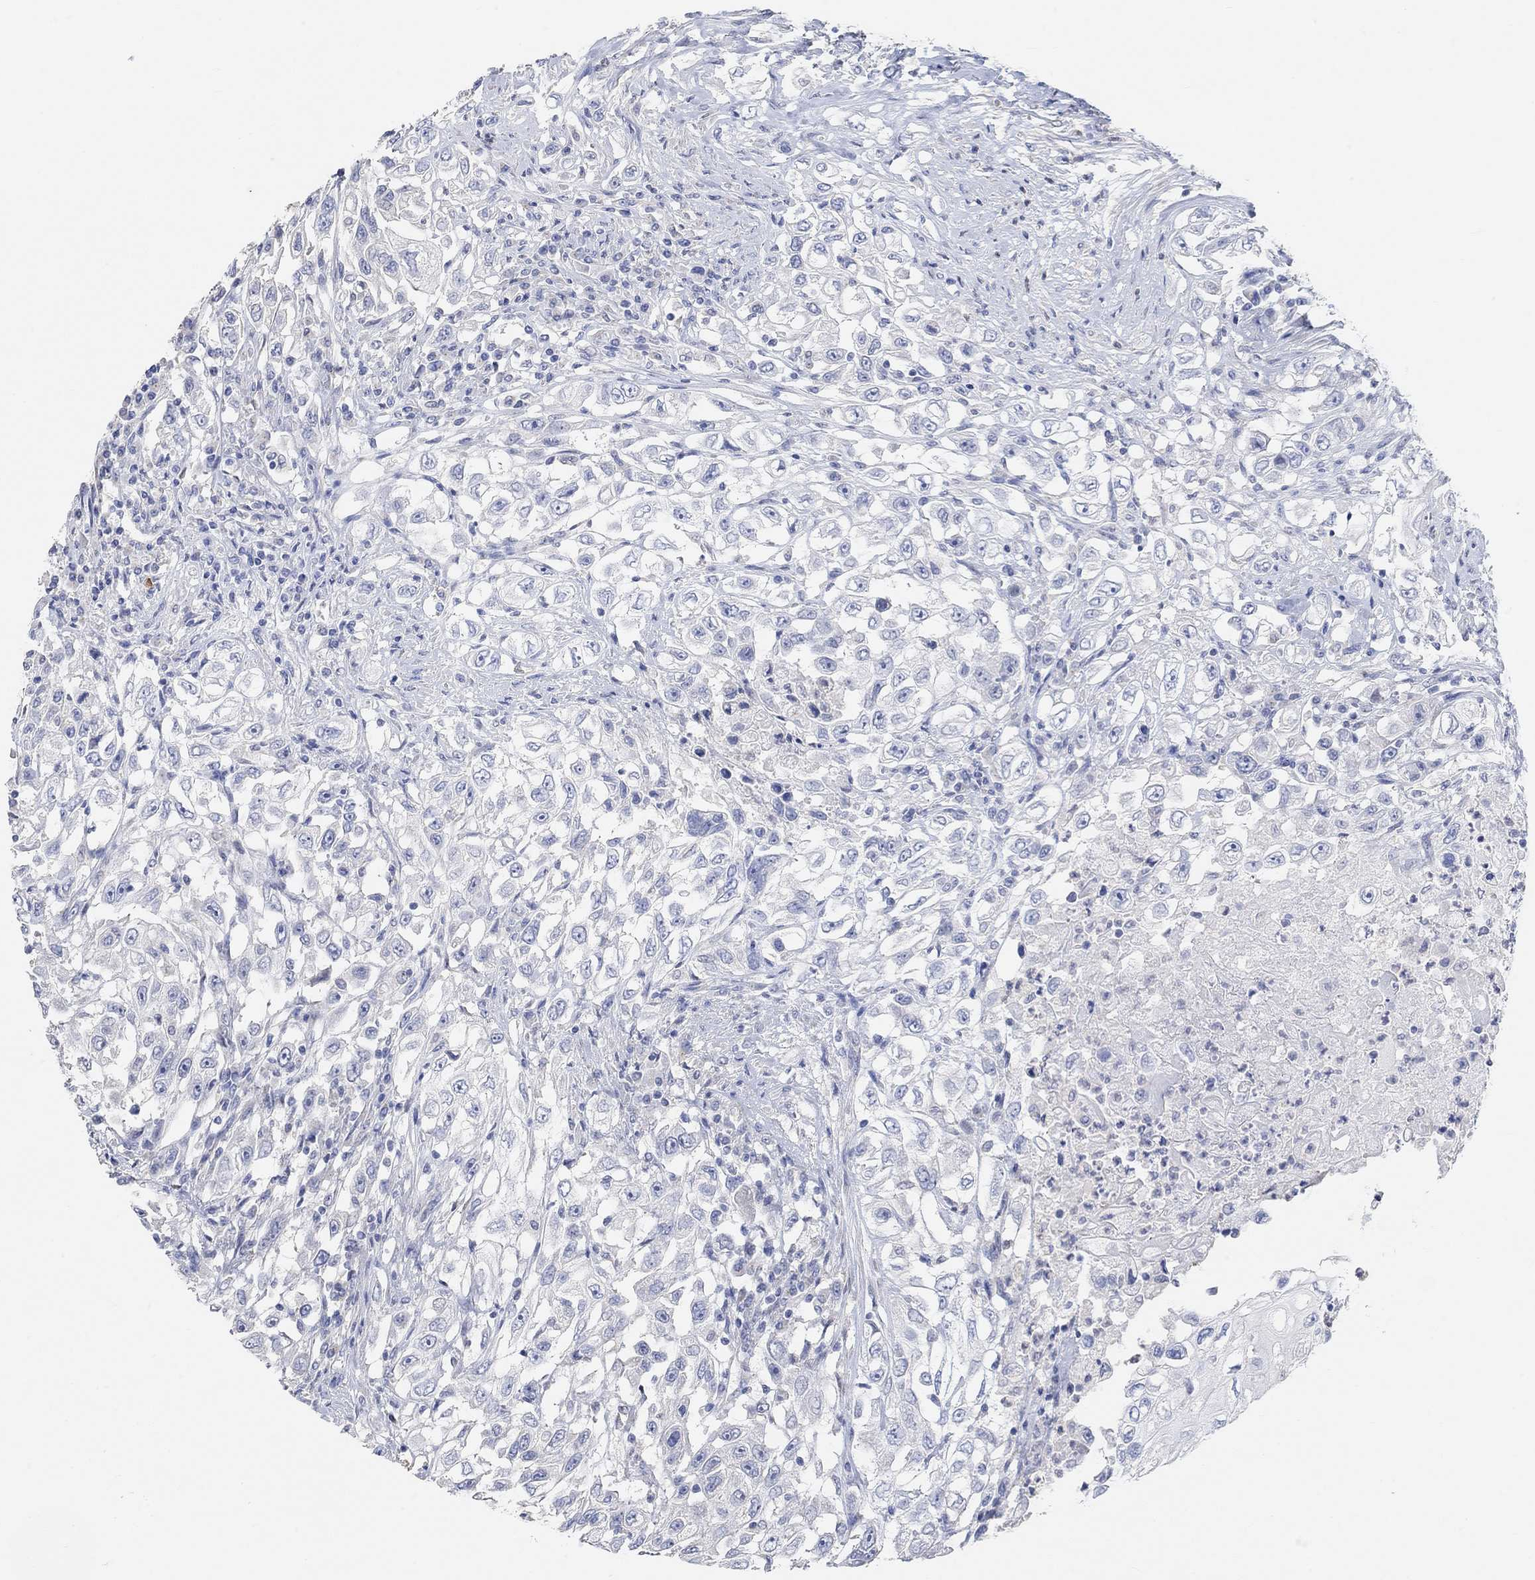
{"staining": {"intensity": "negative", "quantity": "none", "location": "none"}, "tissue": "urothelial cancer", "cell_type": "Tumor cells", "image_type": "cancer", "snomed": [{"axis": "morphology", "description": "Urothelial carcinoma, High grade"}, {"axis": "topography", "description": "Urinary bladder"}], "caption": "This is an IHC micrograph of human urothelial cancer. There is no staining in tumor cells.", "gene": "NLRP14", "patient": {"sex": "female", "age": 56}}